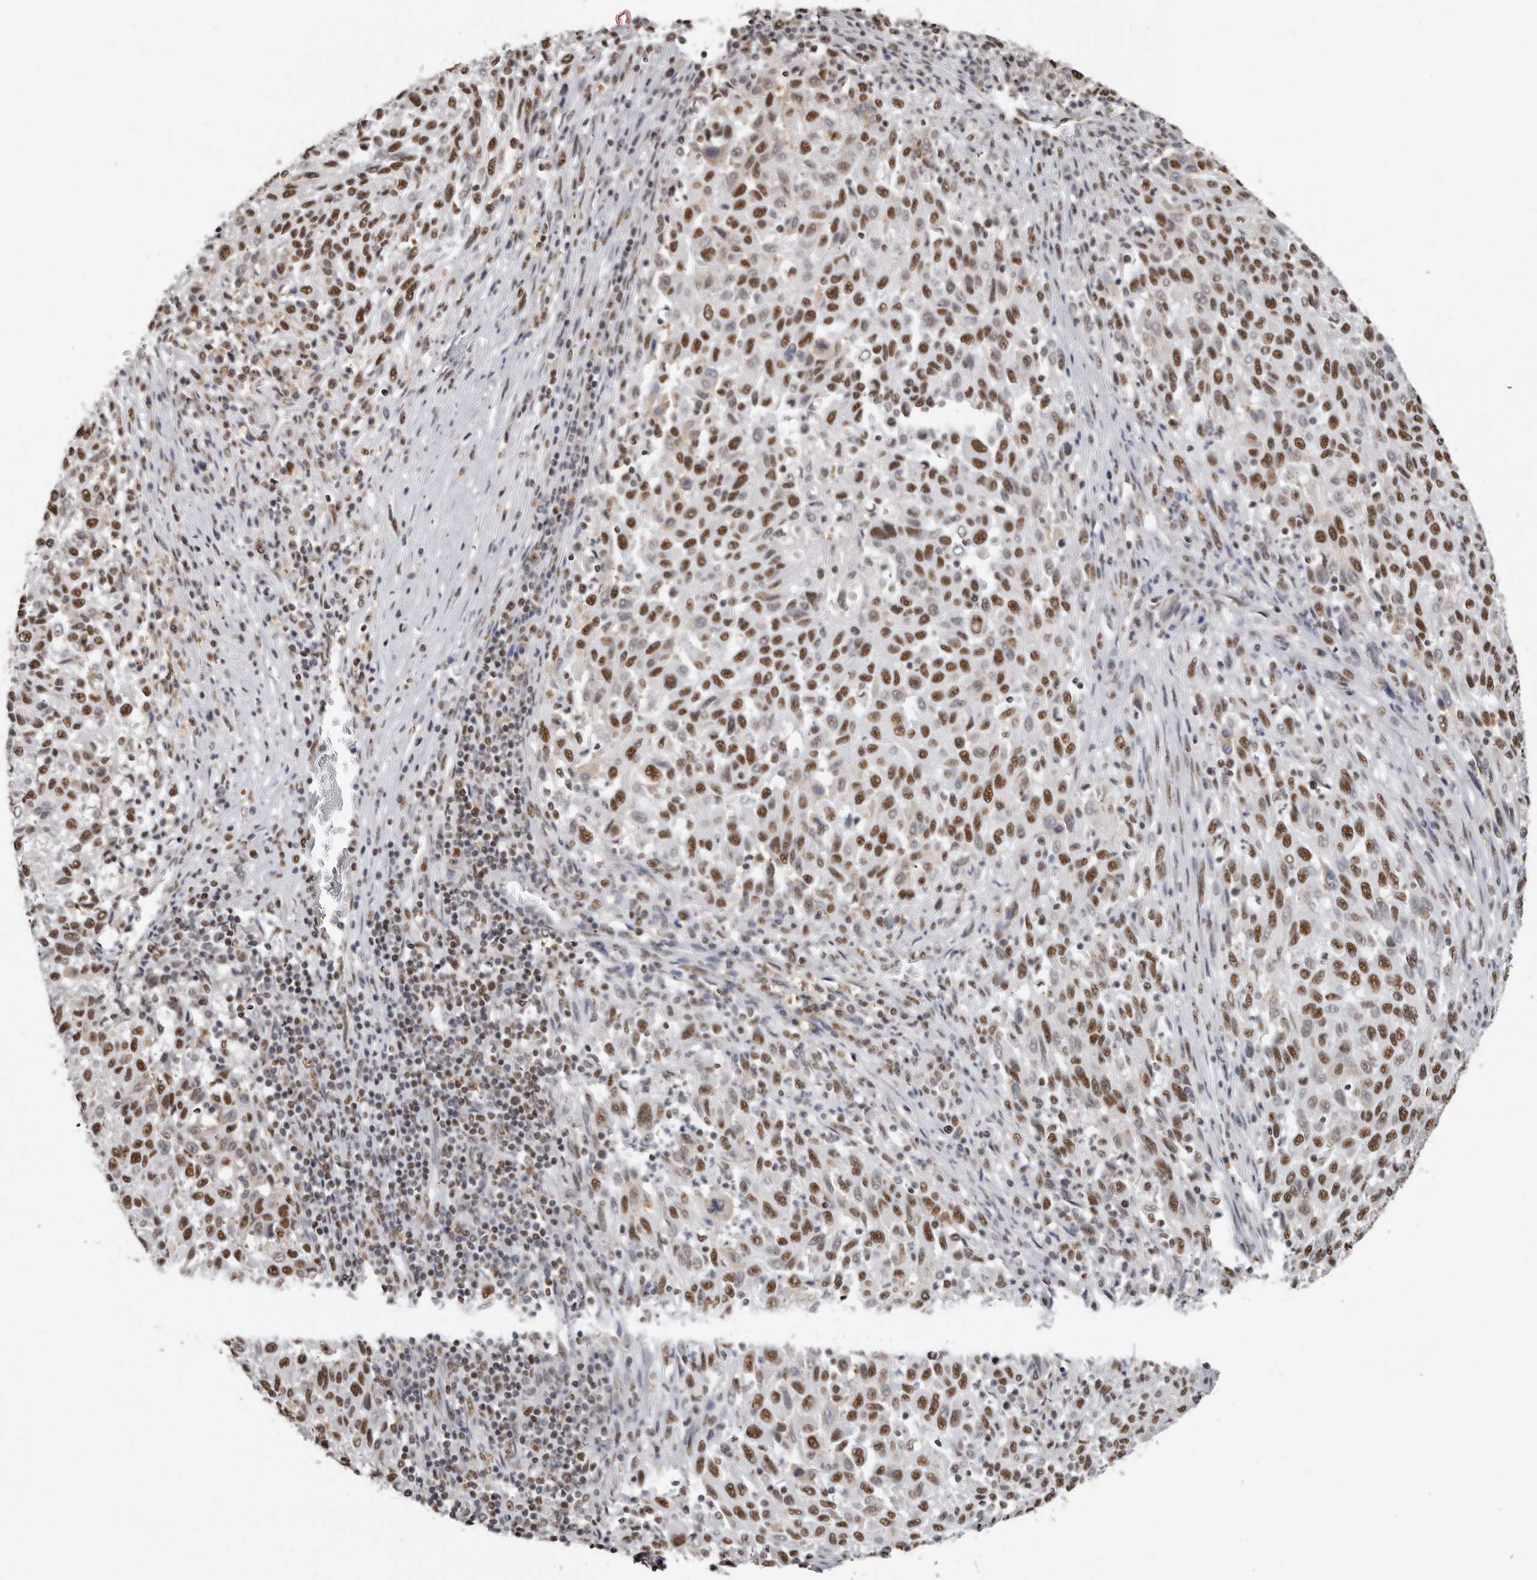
{"staining": {"intensity": "moderate", "quantity": ">75%", "location": "nuclear"}, "tissue": "melanoma", "cell_type": "Tumor cells", "image_type": "cancer", "snomed": [{"axis": "morphology", "description": "Malignant melanoma, Metastatic site"}, {"axis": "topography", "description": "Lymph node"}], "caption": "Immunohistochemistry (IHC) staining of melanoma, which displays medium levels of moderate nuclear positivity in about >75% of tumor cells indicating moderate nuclear protein expression. The staining was performed using DAB (brown) for protein detection and nuclei were counterstained in hematoxylin (blue).", "gene": "SCAF4", "patient": {"sex": "male", "age": 61}}